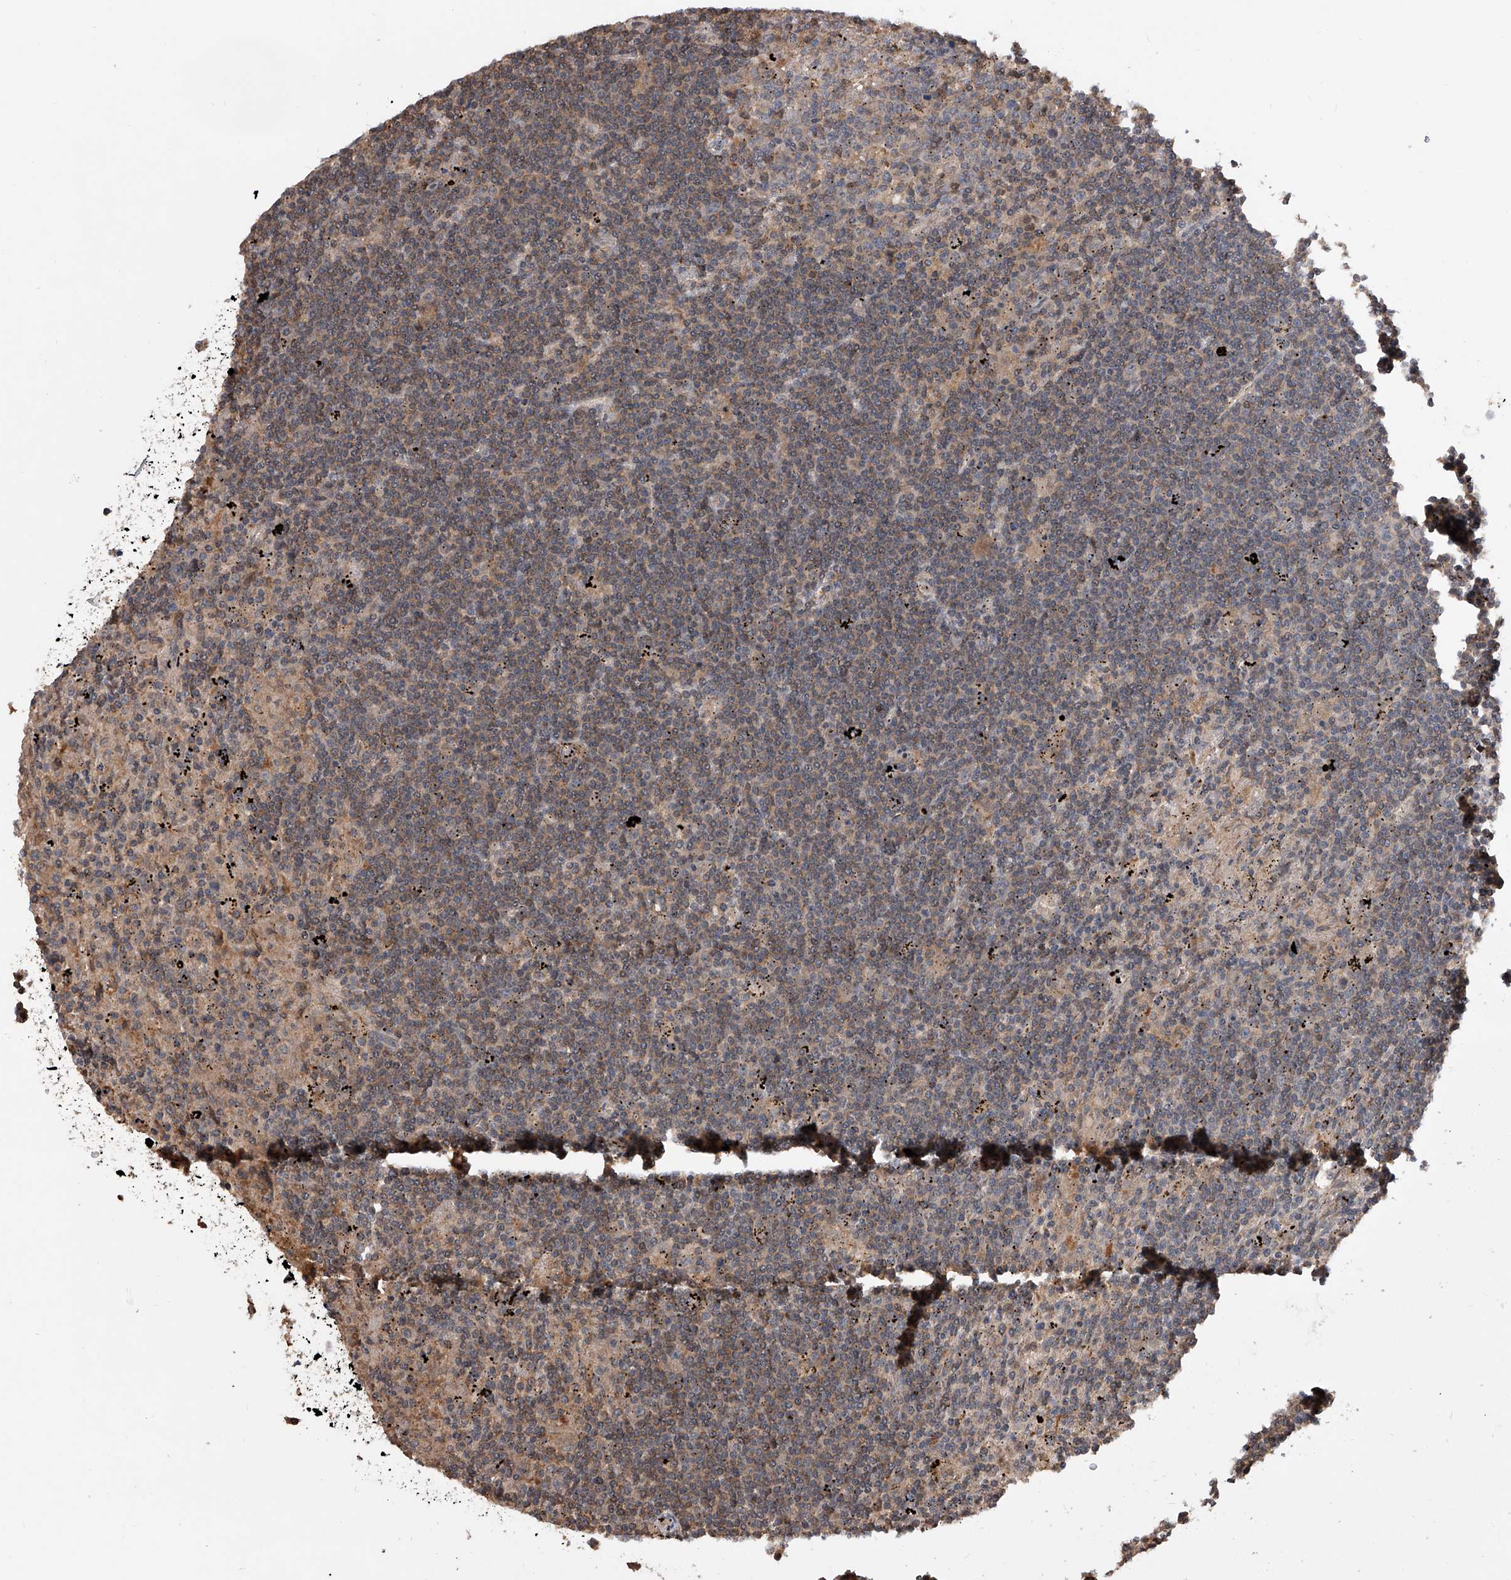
{"staining": {"intensity": "moderate", "quantity": "25%-75%", "location": "cytoplasmic/membranous"}, "tissue": "lymphoma", "cell_type": "Tumor cells", "image_type": "cancer", "snomed": [{"axis": "morphology", "description": "Malignant lymphoma, non-Hodgkin's type, Low grade"}, {"axis": "topography", "description": "Spleen"}], "caption": "DAB (3,3'-diaminobenzidine) immunohistochemical staining of malignant lymphoma, non-Hodgkin's type (low-grade) reveals moderate cytoplasmic/membranous protein positivity in about 25%-75% of tumor cells.", "gene": "GMDS", "patient": {"sex": "male", "age": 76}}